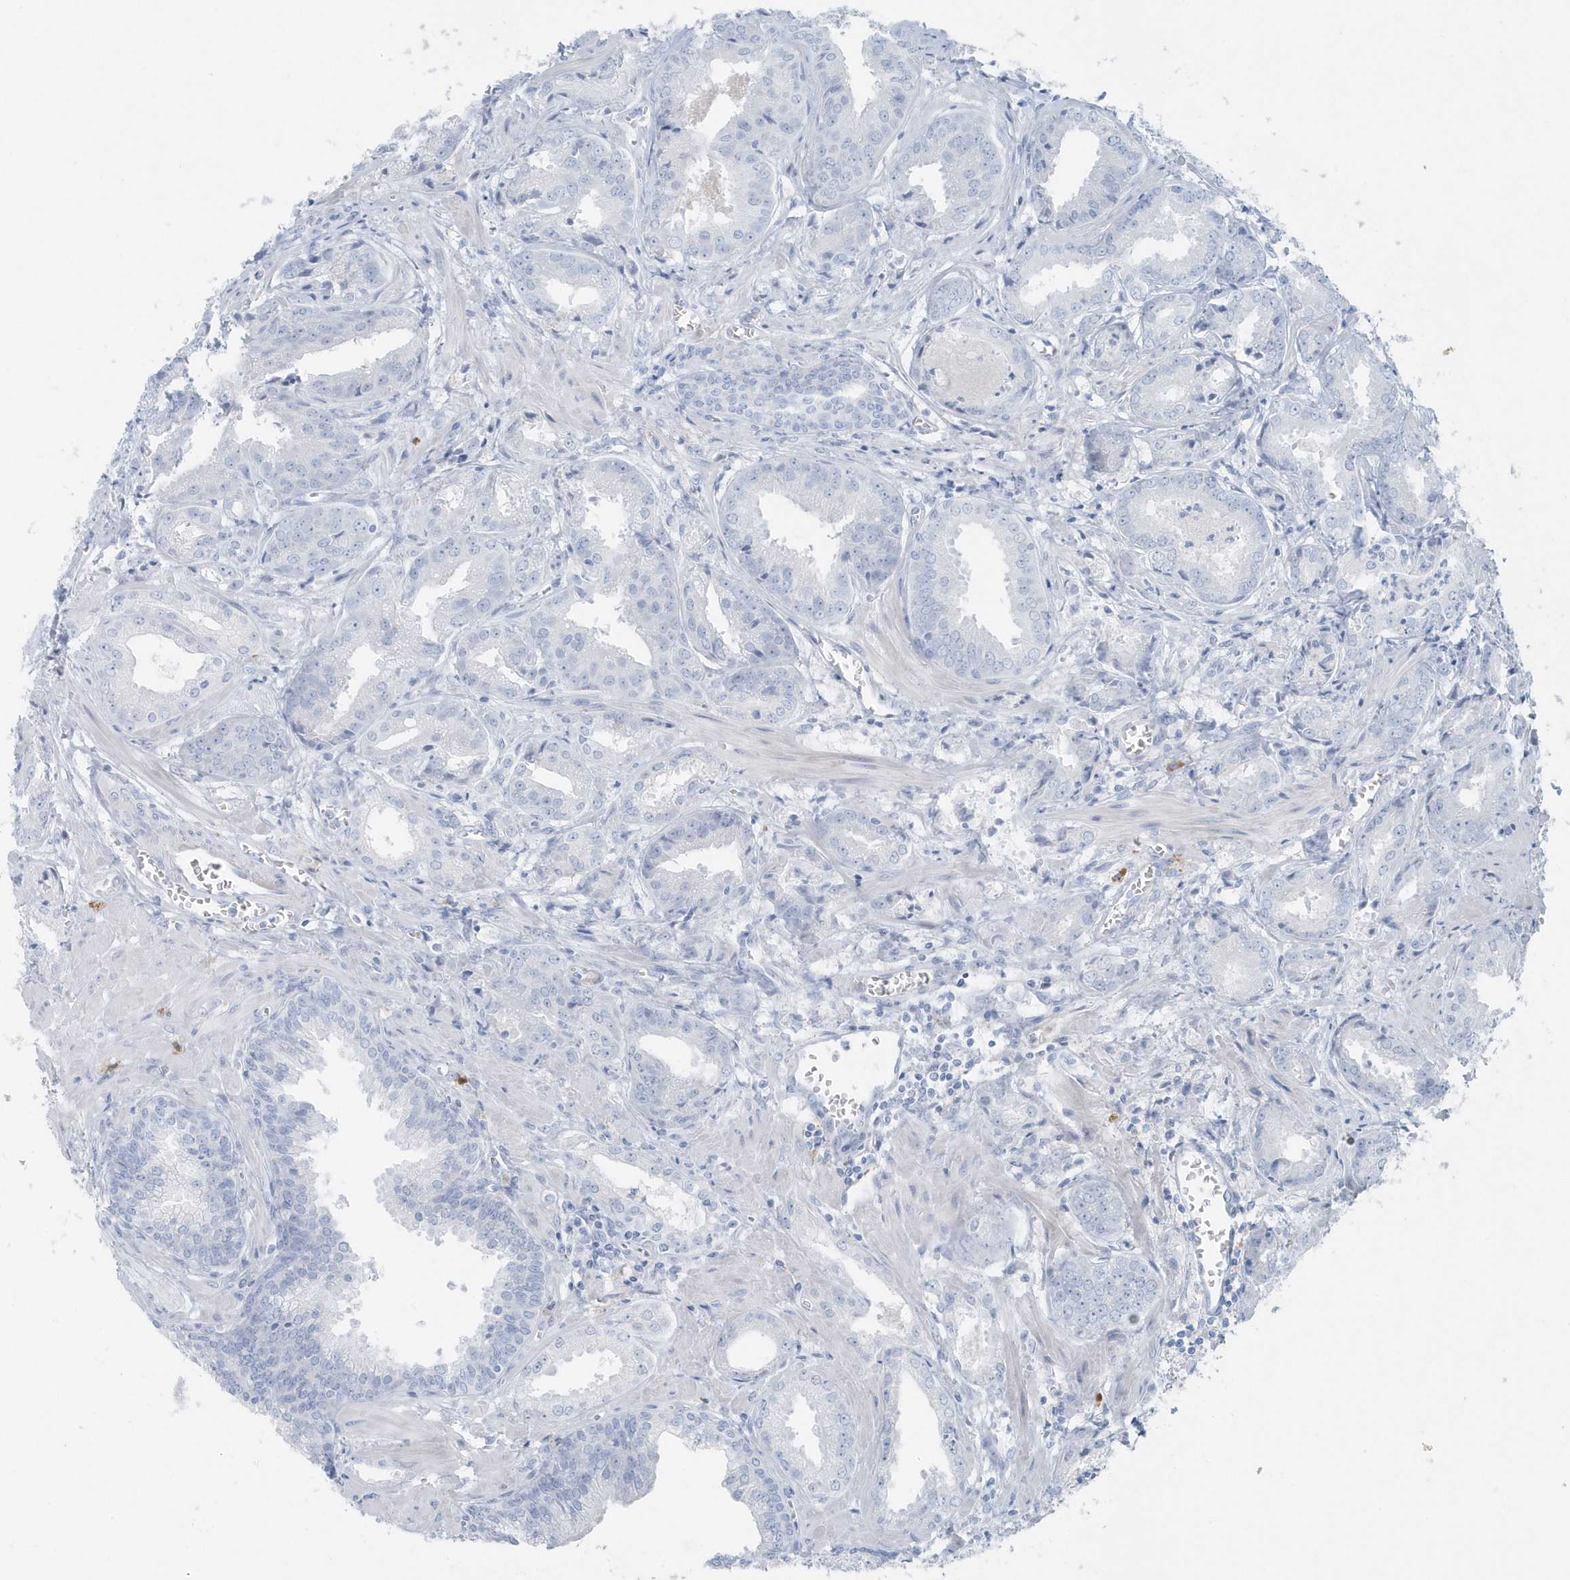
{"staining": {"intensity": "negative", "quantity": "none", "location": "none"}, "tissue": "prostate cancer", "cell_type": "Tumor cells", "image_type": "cancer", "snomed": [{"axis": "morphology", "description": "Adenocarcinoma, Low grade"}, {"axis": "topography", "description": "Prostate"}], "caption": "Immunohistochemical staining of human prostate cancer shows no significant expression in tumor cells.", "gene": "FAM98A", "patient": {"sex": "male", "age": 67}}